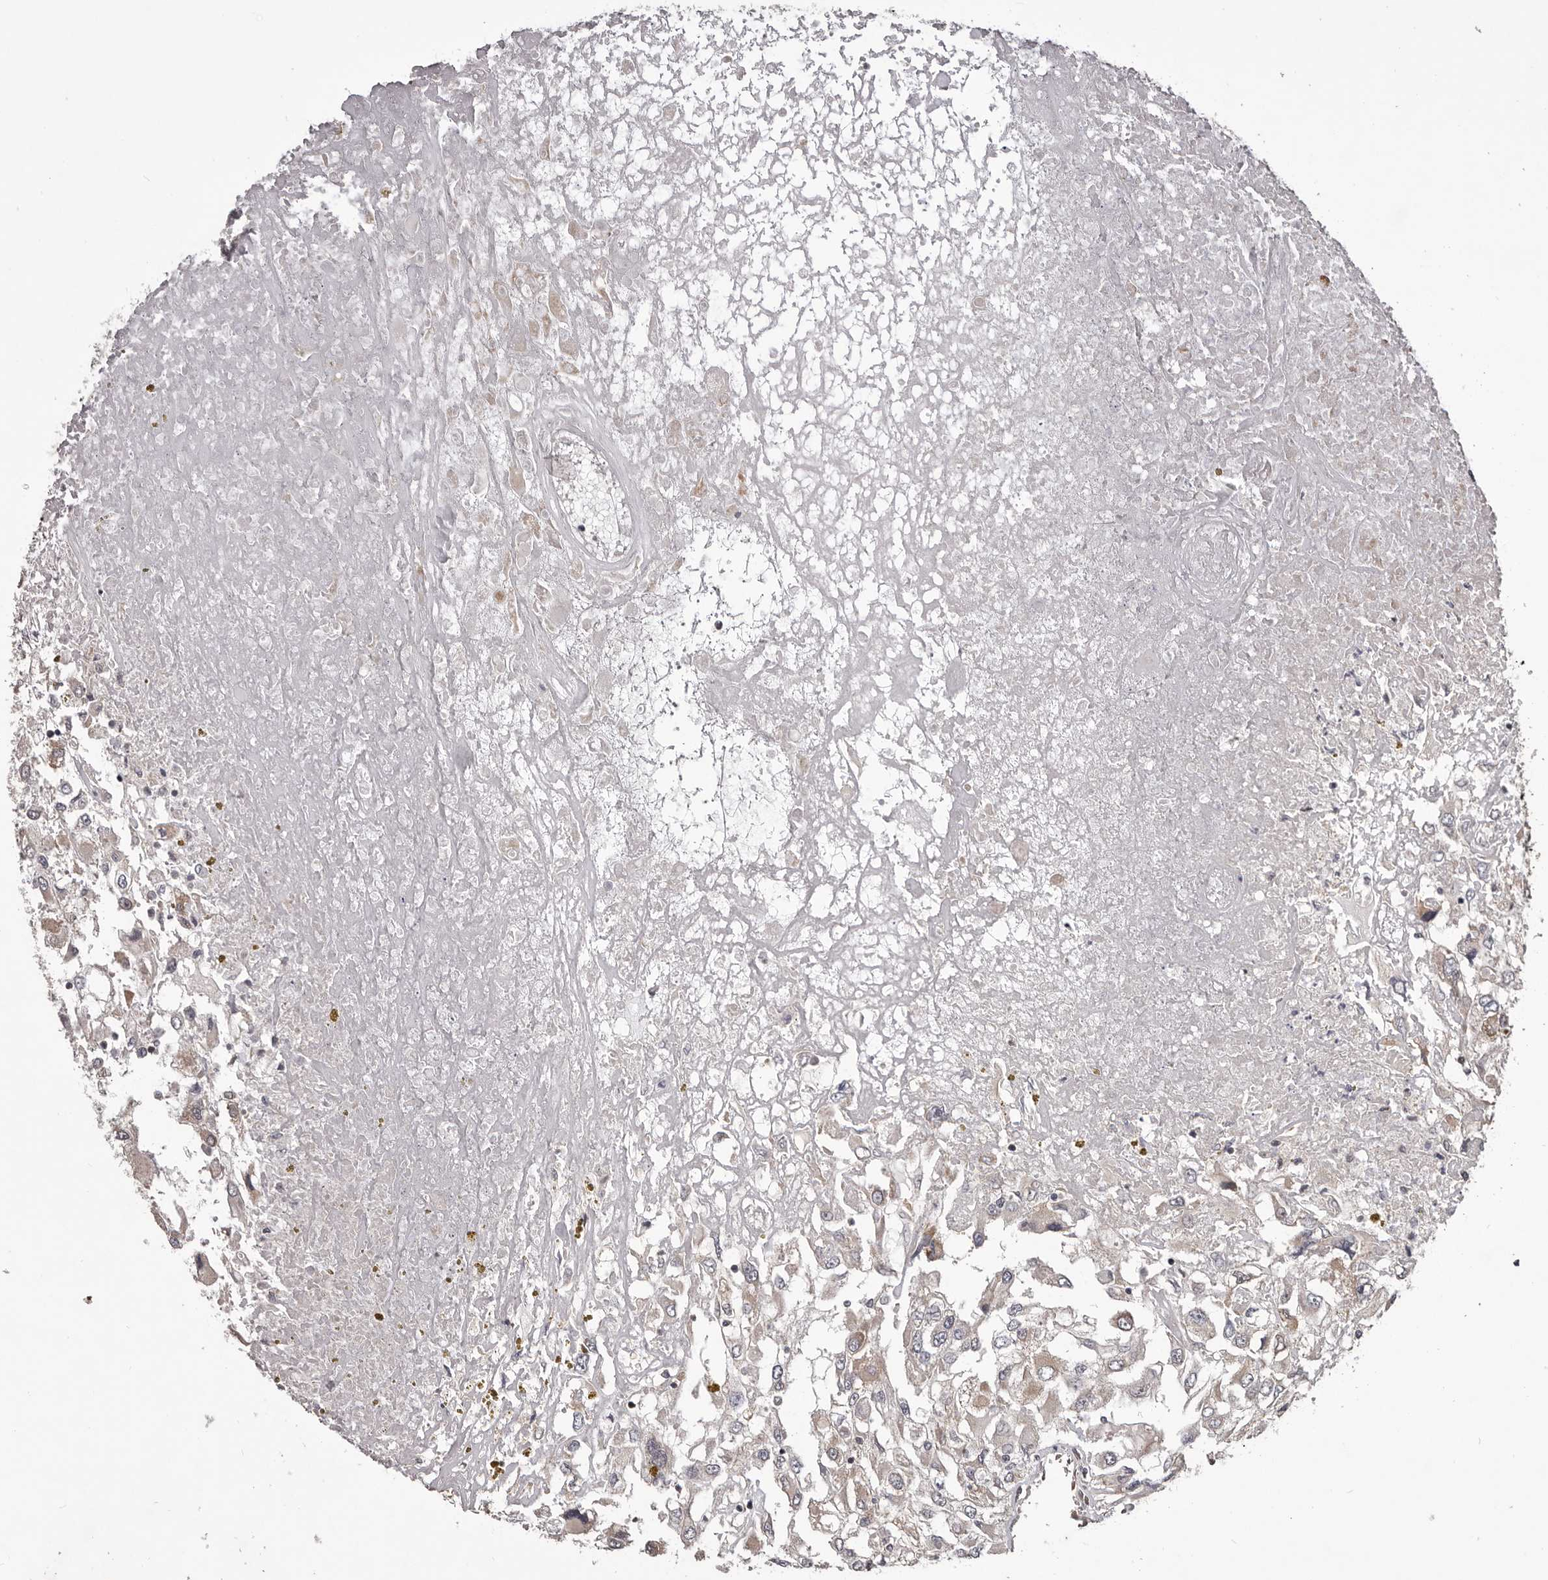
{"staining": {"intensity": "weak", "quantity": "<25%", "location": "cytoplasmic/membranous"}, "tissue": "renal cancer", "cell_type": "Tumor cells", "image_type": "cancer", "snomed": [{"axis": "morphology", "description": "Adenocarcinoma, NOS"}, {"axis": "topography", "description": "Kidney"}], "caption": "Immunohistochemistry (IHC) image of renal adenocarcinoma stained for a protein (brown), which reveals no positivity in tumor cells.", "gene": "CELF3", "patient": {"sex": "female", "age": 52}}